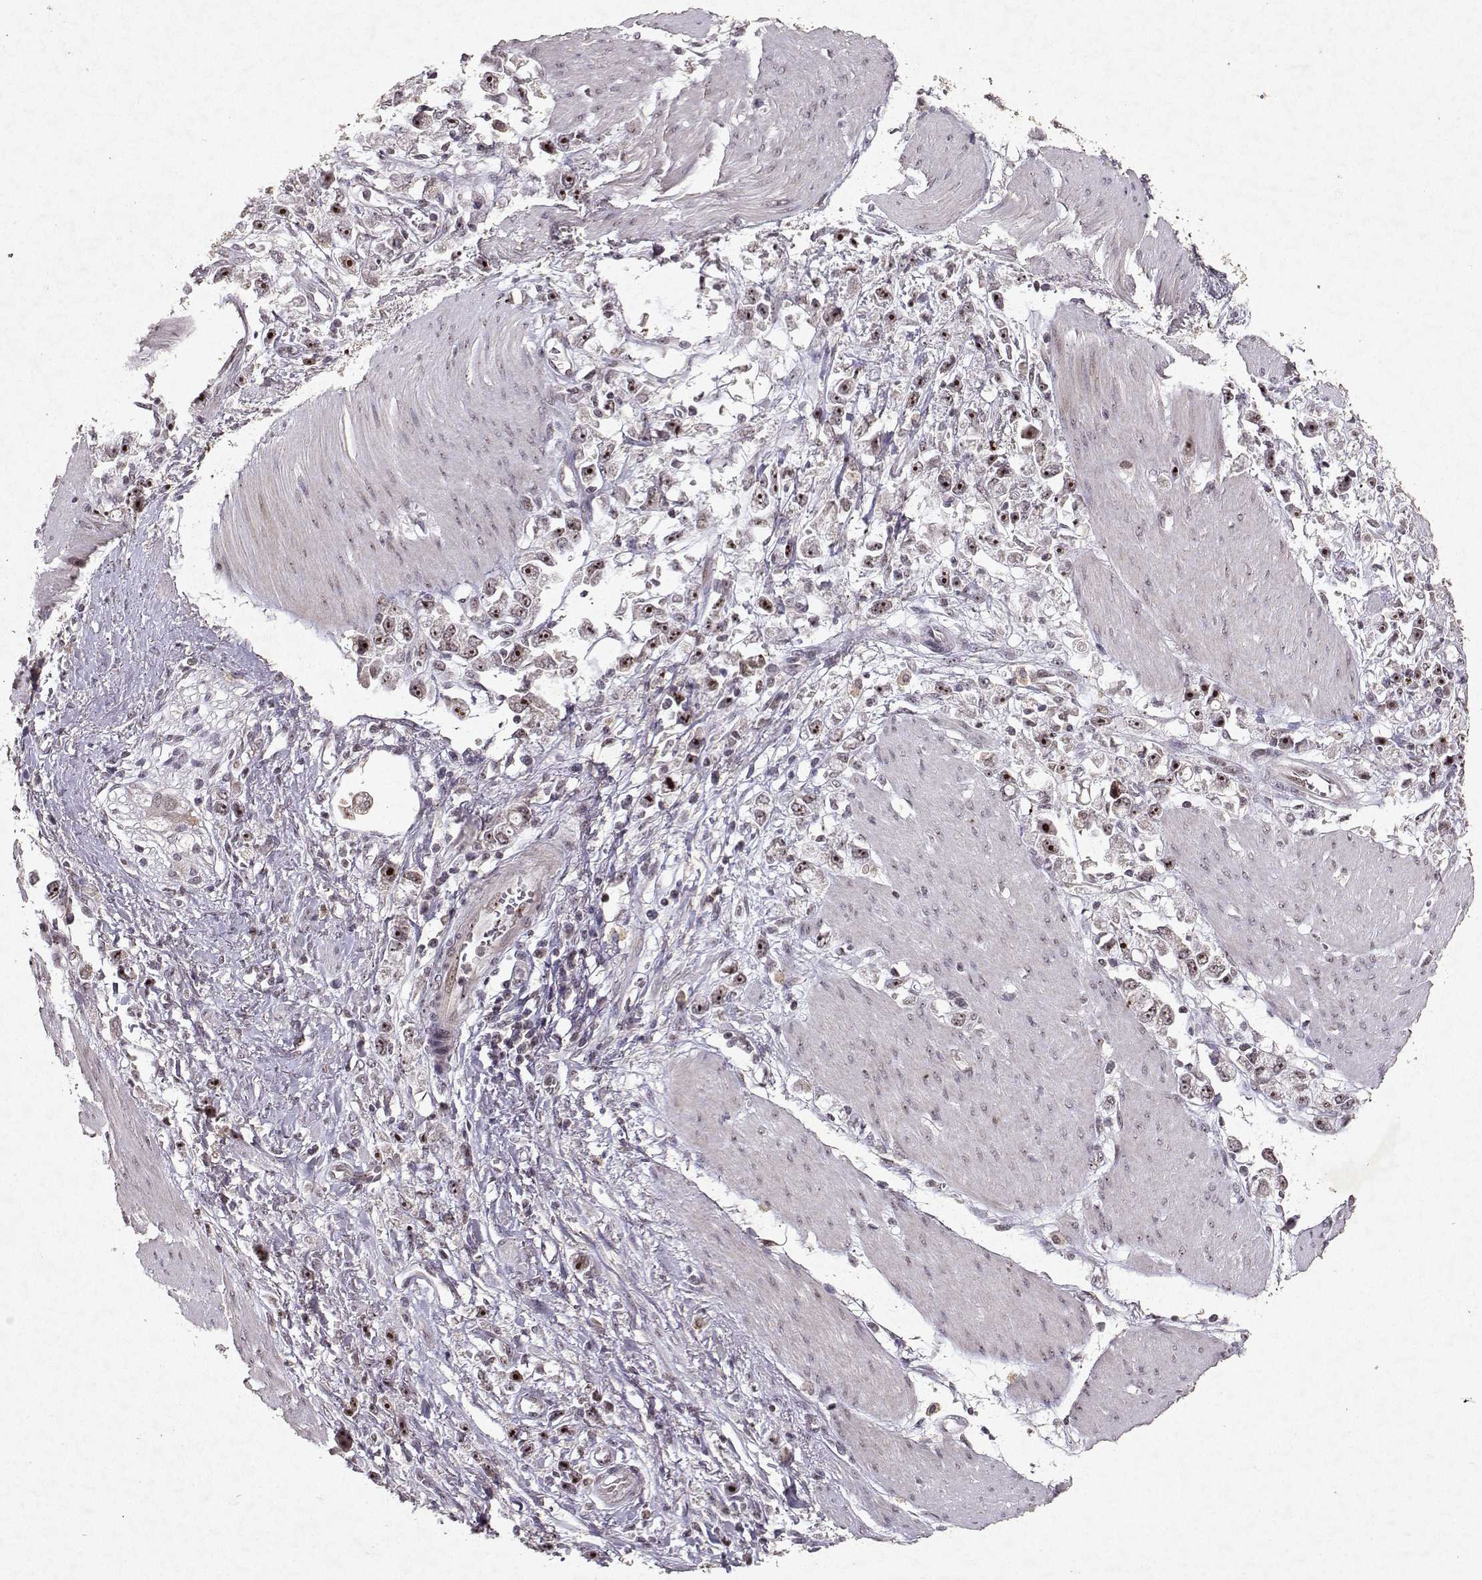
{"staining": {"intensity": "strong", "quantity": ">75%", "location": "nuclear"}, "tissue": "stomach cancer", "cell_type": "Tumor cells", "image_type": "cancer", "snomed": [{"axis": "morphology", "description": "Adenocarcinoma, NOS"}, {"axis": "topography", "description": "Stomach"}], "caption": "Stomach cancer (adenocarcinoma) stained with a protein marker reveals strong staining in tumor cells.", "gene": "DDX56", "patient": {"sex": "female", "age": 59}}